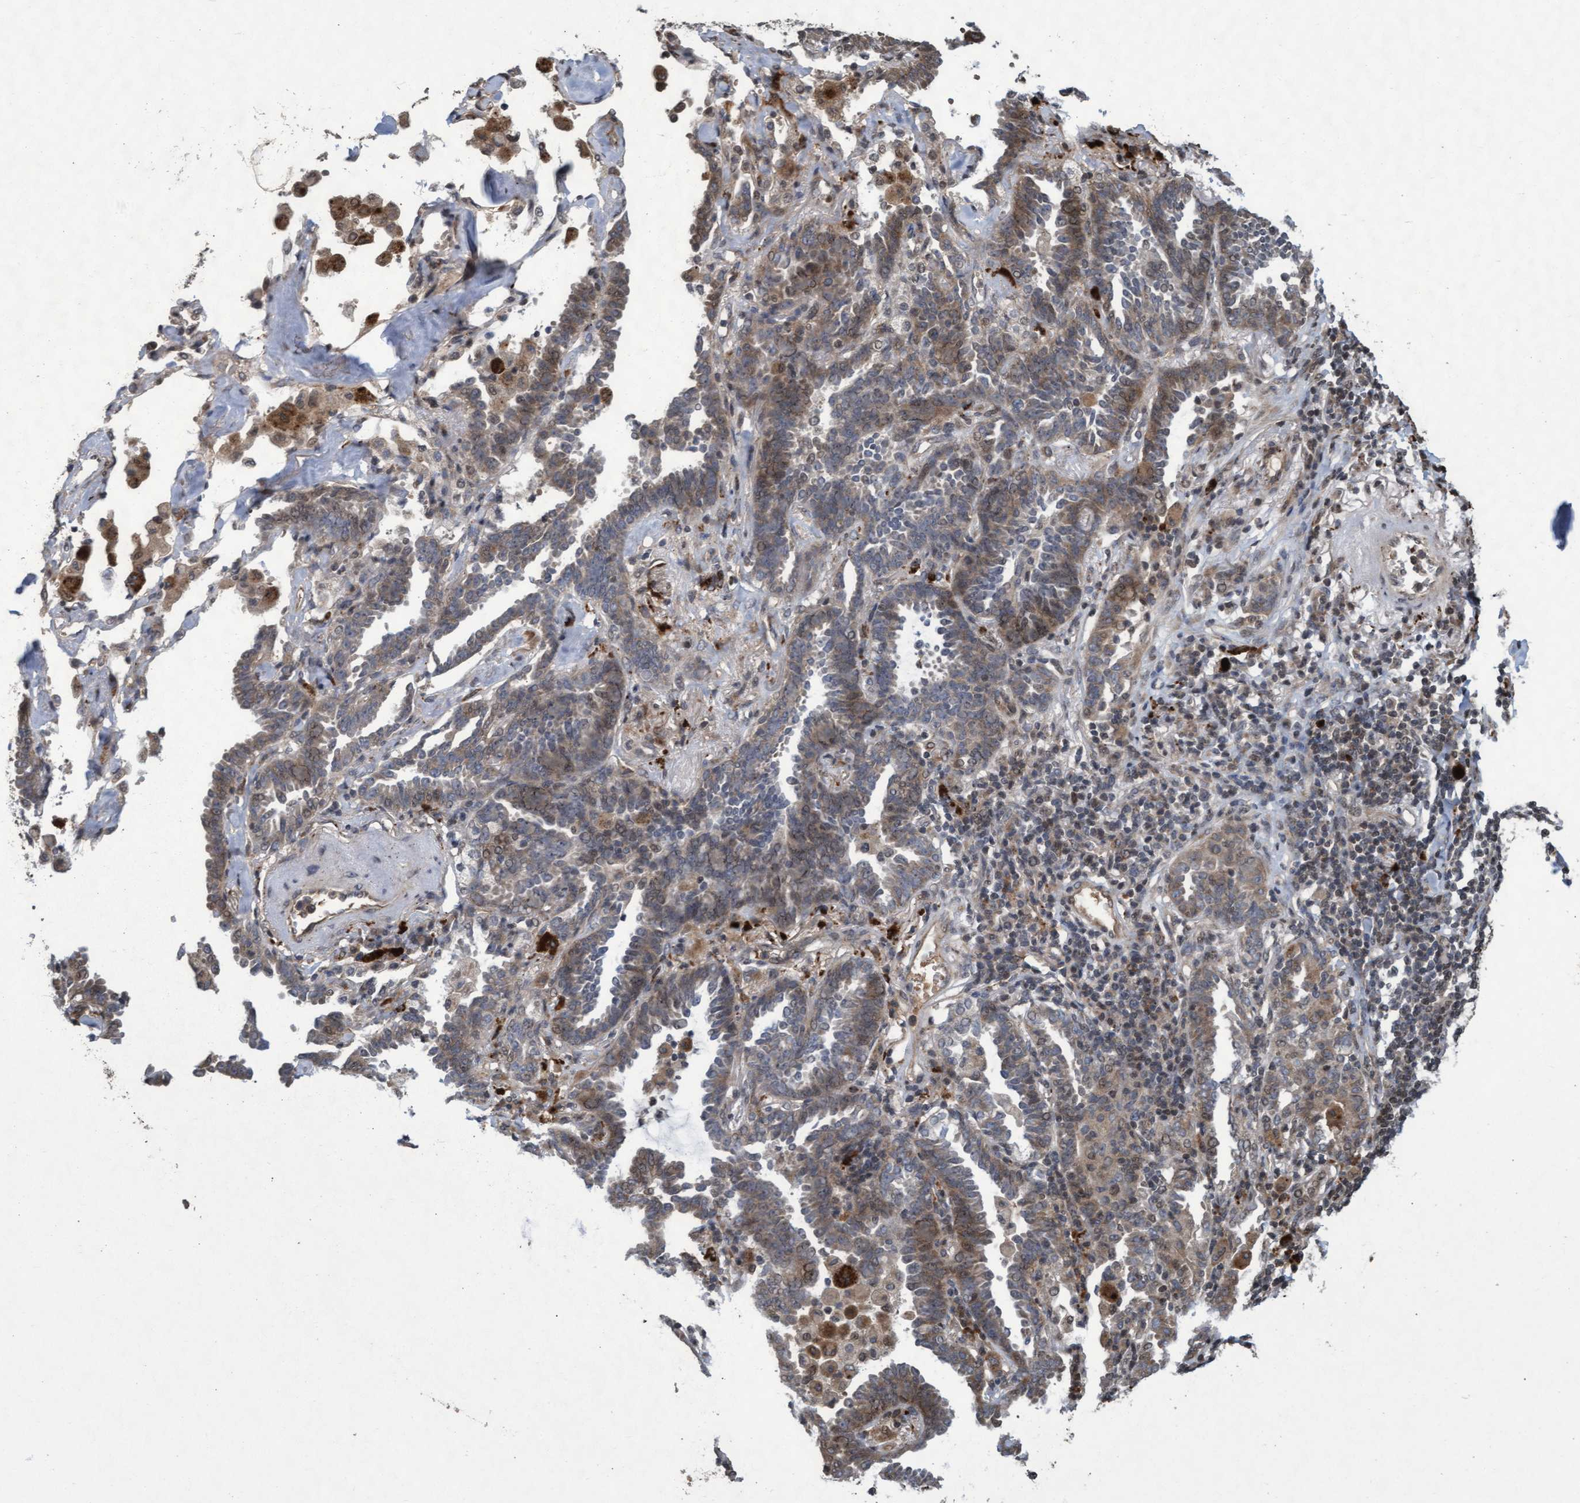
{"staining": {"intensity": "weak", "quantity": "25%-75%", "location": "cytoplasmic/membranous,nuclear"}, "tissue": "lung cancer", "cell_type": "Tumor cells", "image_type": "cancer", "snomed": [{"axis": "morphology", "description": "Adenocarcinoma, NOS"}, {"axis": "topography", "description": "Lung"}], "caption": "Lung cancer stained with a brown dye displays weak cytoplasmic/membranous and nuclear positive staining in about 25%-75% of tumor cells.", "gene": "KCNC2", "patient": {"sex": "female", "age": 64}}